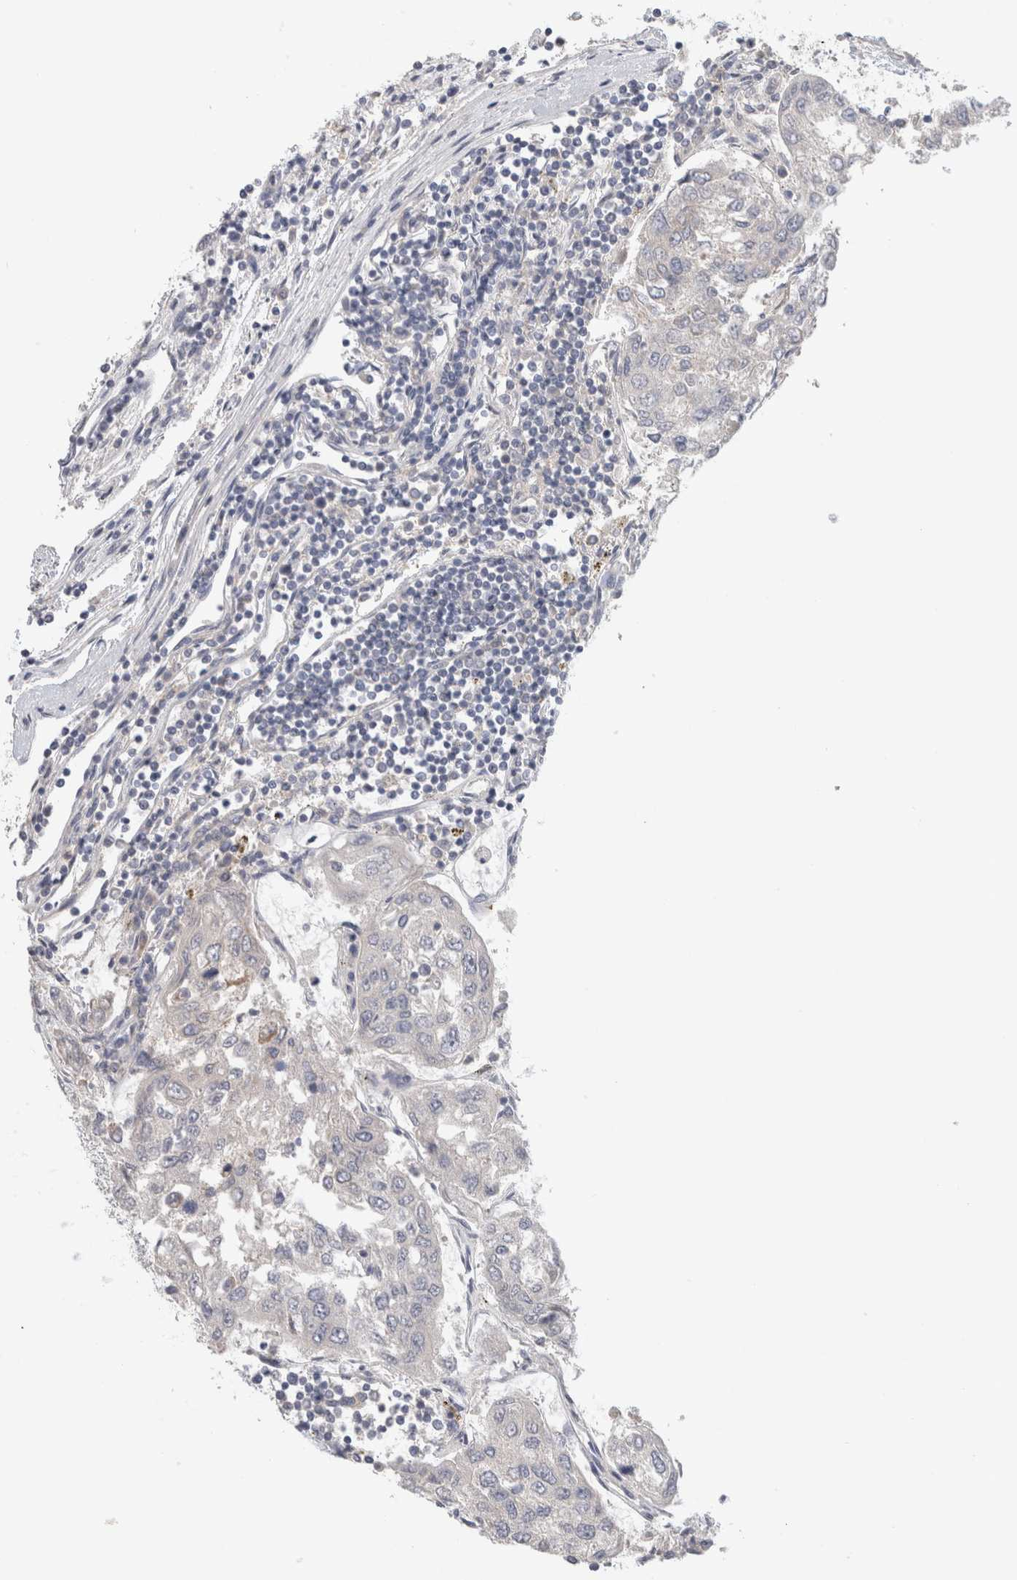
{"staining": {"intensity": "negative", "quantity": "none", "location": "none"}, "tissue": "urothelial cancer", "cell_type": "Tumor cells", "image_type": "cancer", "snomed": [{"axis": "morphology", "description": "Urothelial carcinoma, High grade"}, {"axis": "topography", "description": "Lymph node"}, {"axis": "topography", "description": "Urinary bladder"}], "caption": "Tumor cells show no significant protein staining in urothelial carcinoma (high-grade).", "gene": "MPP2", "patient": {"sex": "male", "age": 51}}